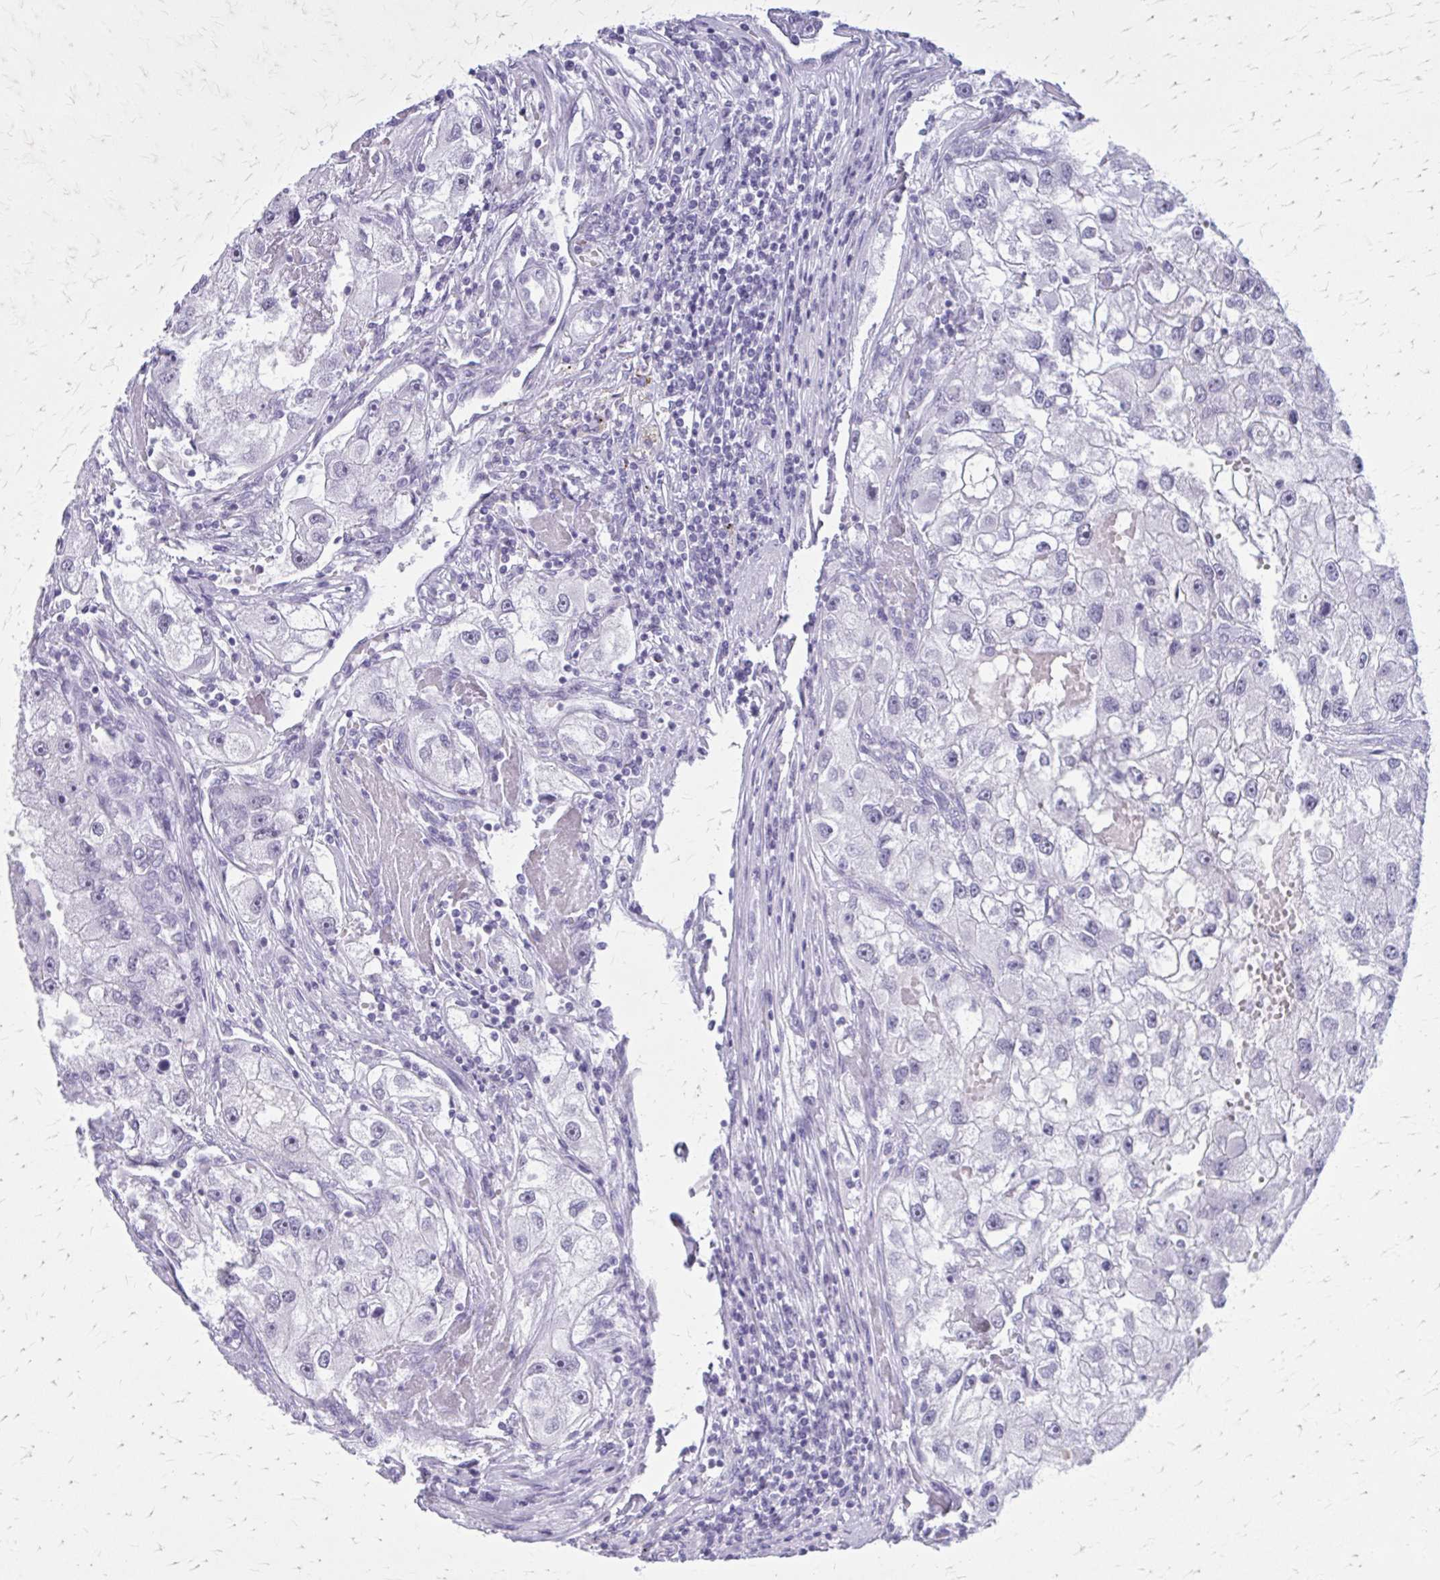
{"staining": {"intensity": "negative", "quantity": "none", "location": "none"}, "tissue": "renal cancer", "cell_type": "Tumor cells", "image_type": "cancer", "snomed": [{"axis": "morphology", "description": "Adenocarcinoma, NOS"}, {"axis": "topography", "description": "Kidney"}], "caption": "Tumor cells are negative for brown protein staining in renal cancer.", "gene": "GAD1", "patient": {"sex": "male", "age": 63}}